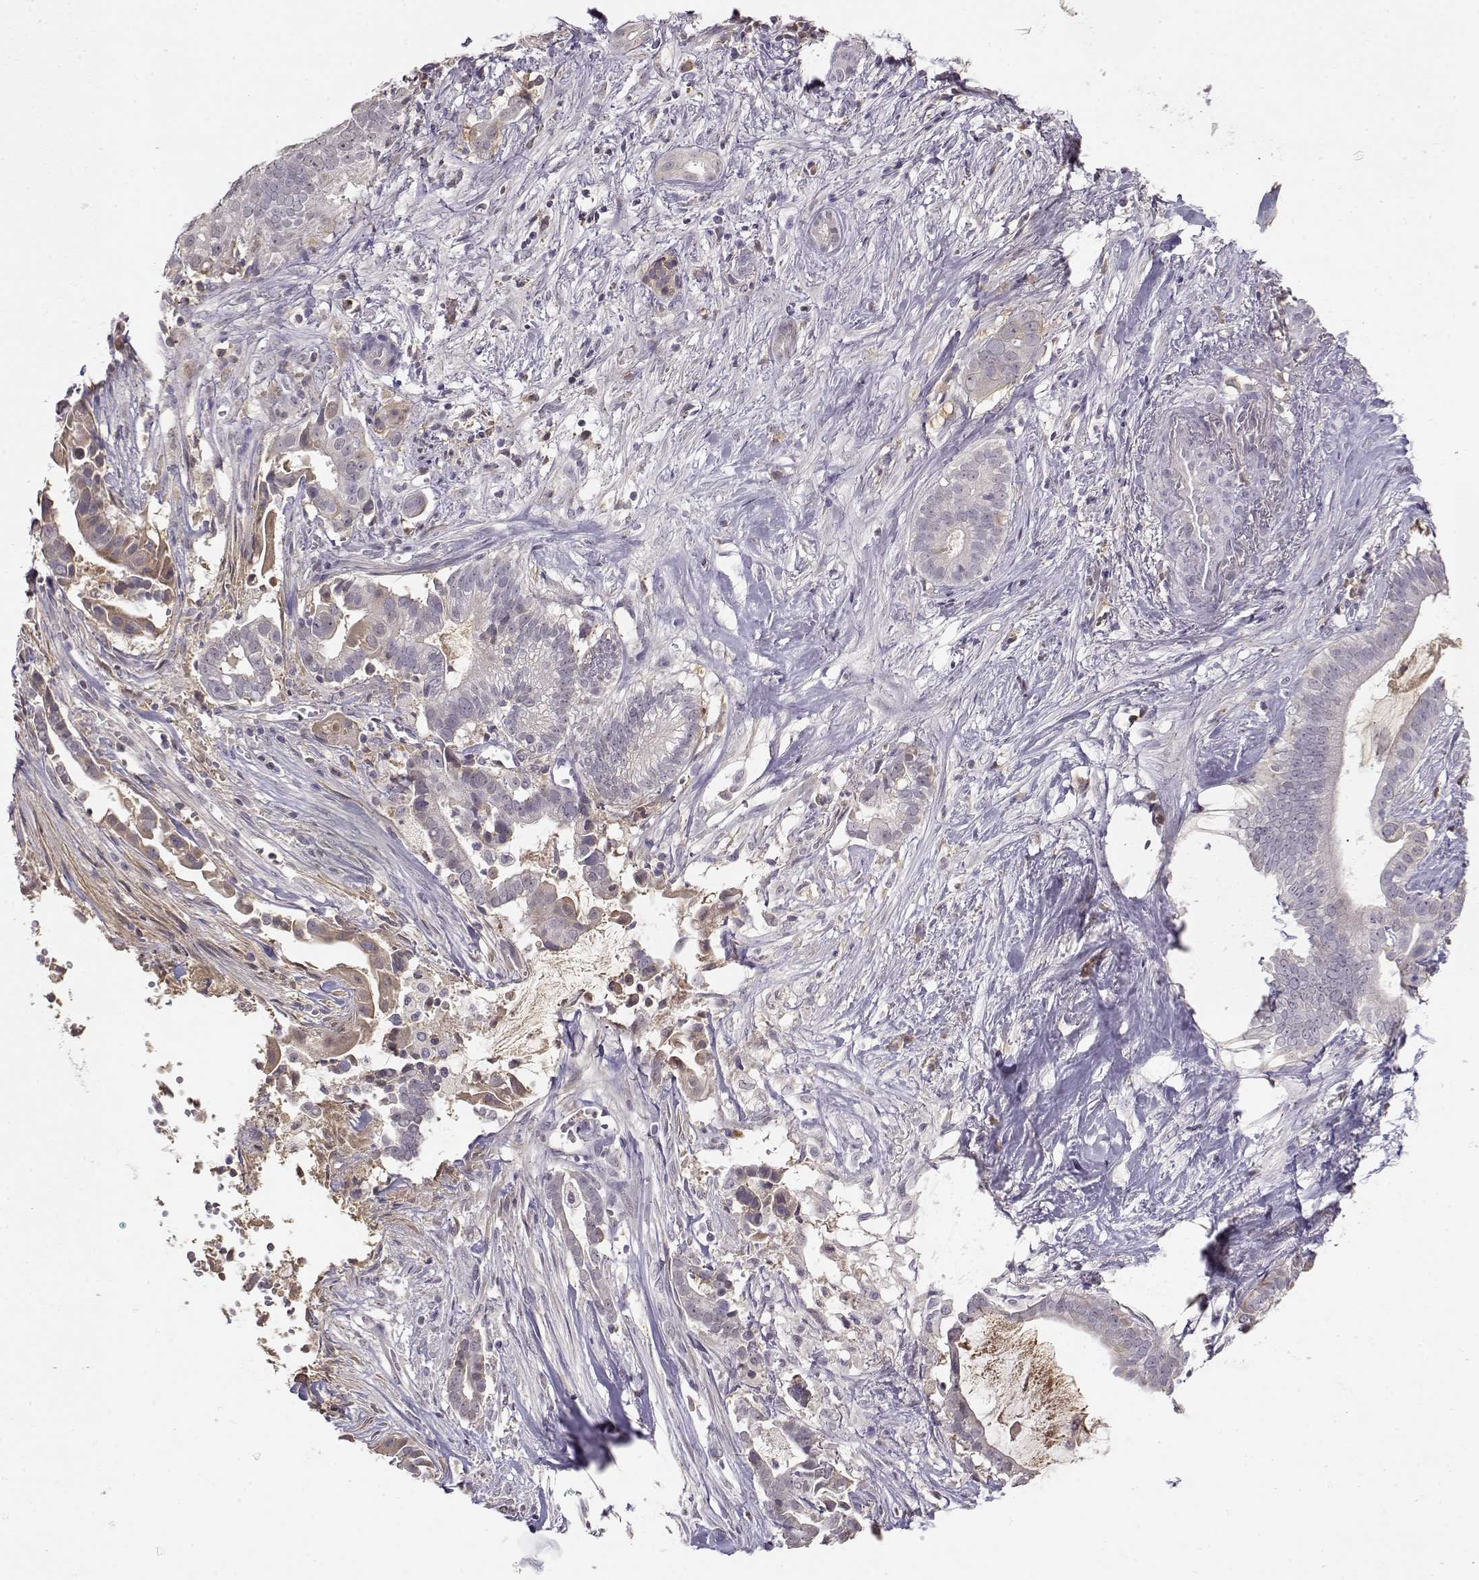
{"staining": {"intensity": "negative", "quantity": "none", "location": "none"}, "tissue": "pancreatic cancer", "cell_type": "Tumor cells", "image_type": "cancer", "snomed": [{"axis": "morphology", "description": "Adenocarcinoma, NOS"}, {"axis": "topography", "description": "Pancreas"}], "caption": "Immunohistochemistry (IHC) of human pancreatic adenocarcinoma demonstrates no expression in tumor cells. Brightfield microscopy of immunohistochemistry (IHC) stained with DAB (brown) and hematoxylin (blue), captured at high magnification.", "gene": "TACR1", "patient": {"sex": "male", "age": 61}}